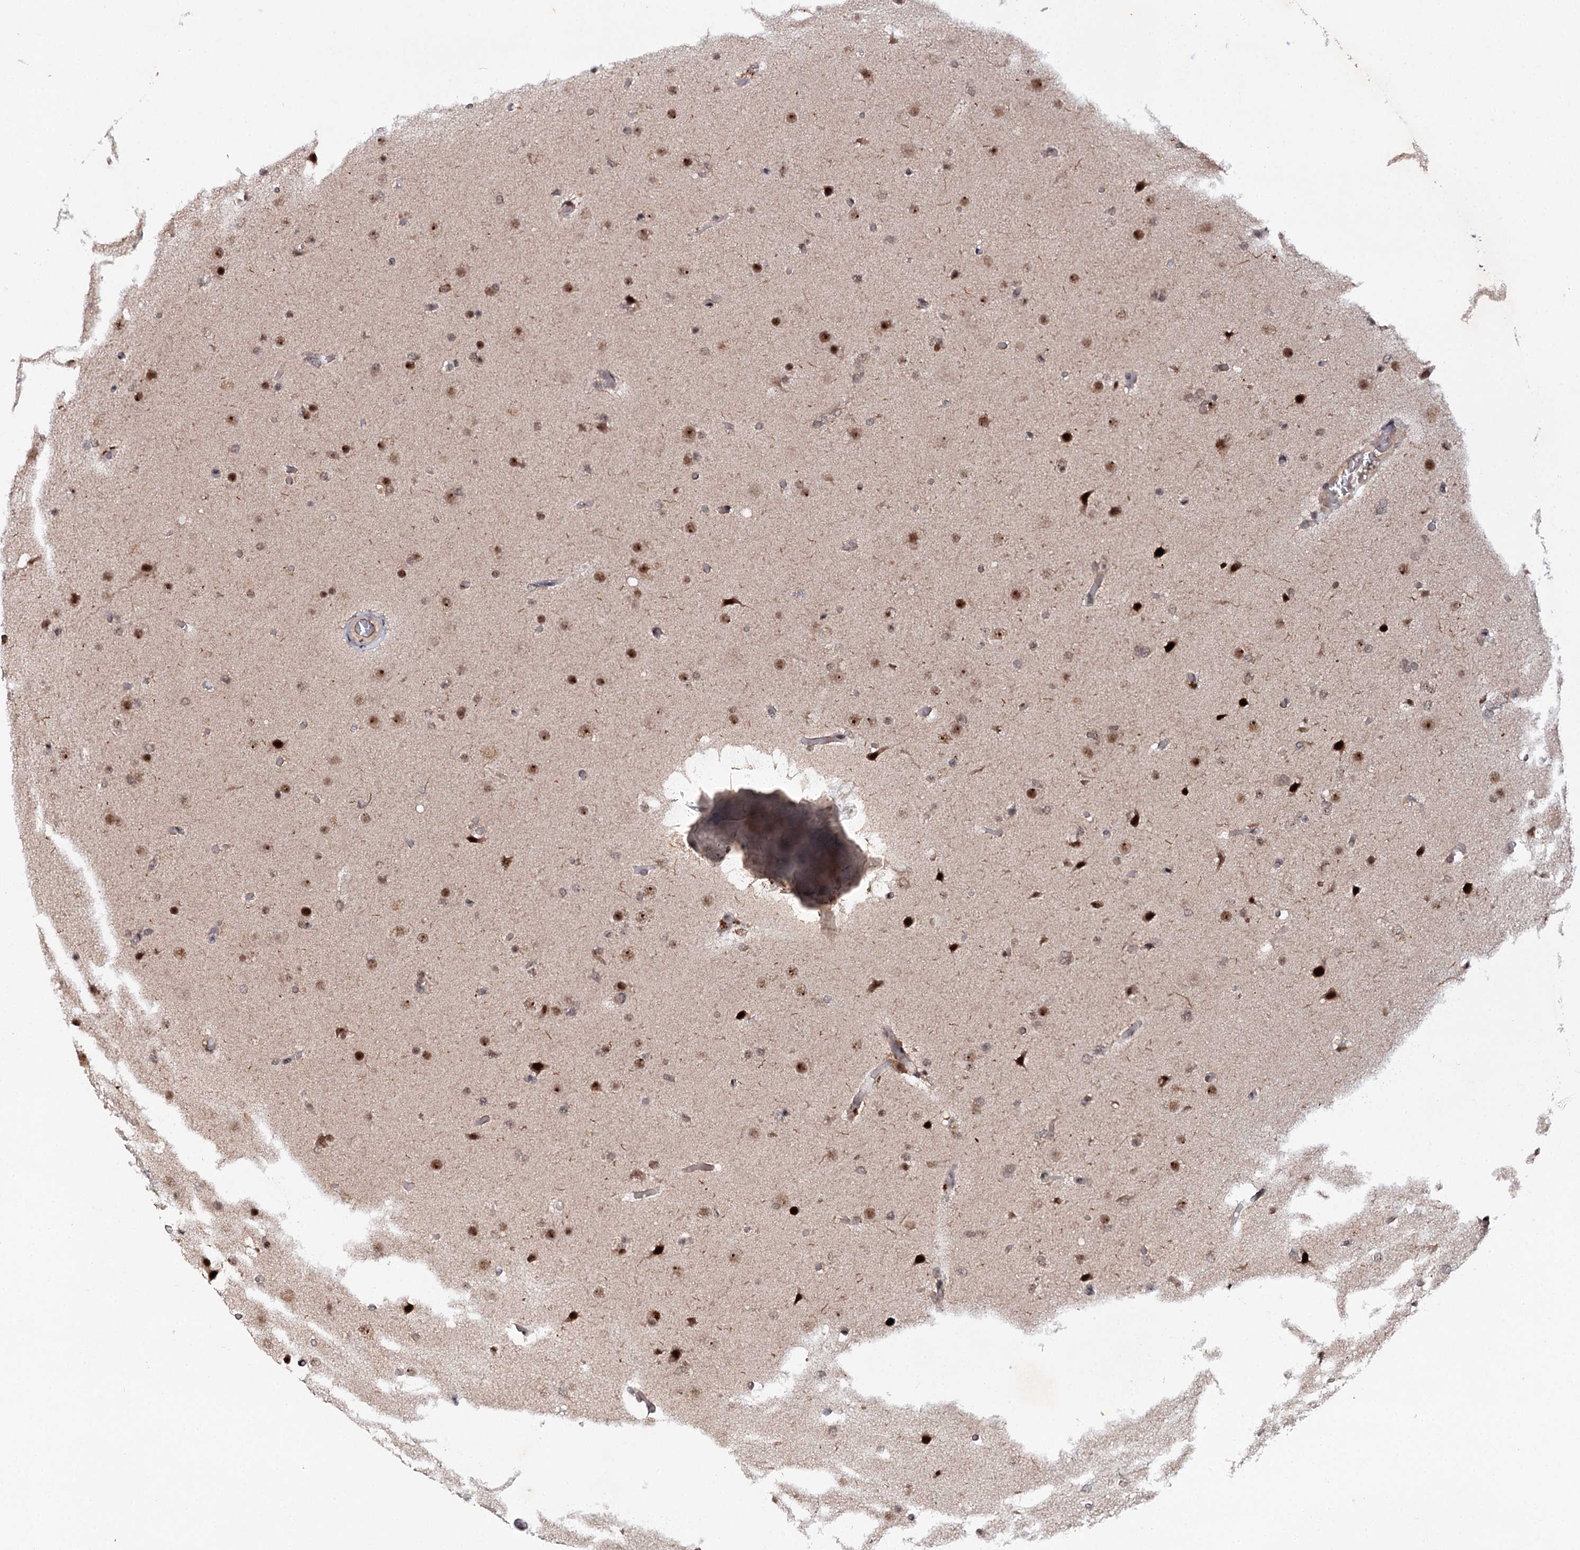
{"staining": {"intensity": "moderate", "quantity": "25%-75%", "location": "nuclear"}, "tissue": "glioma", "cell_type": "Tumor cells", "image_type": "cancer", "snomed": [{"axis": "morphology", "description": "Glioma, malignant, High grade"}, {"axis": "topography", "description": "Cerebral cortex"}], "caption": "Glioma was stained to show a protein in brown. There is medium levels of moderate nuclear staining in approximately 25%-75% of tumor cells. (DAB IHC with brightfield microscopy, high magnification).", "gene": "BUD13", "patient": {"sex": "female", "age": 36}}